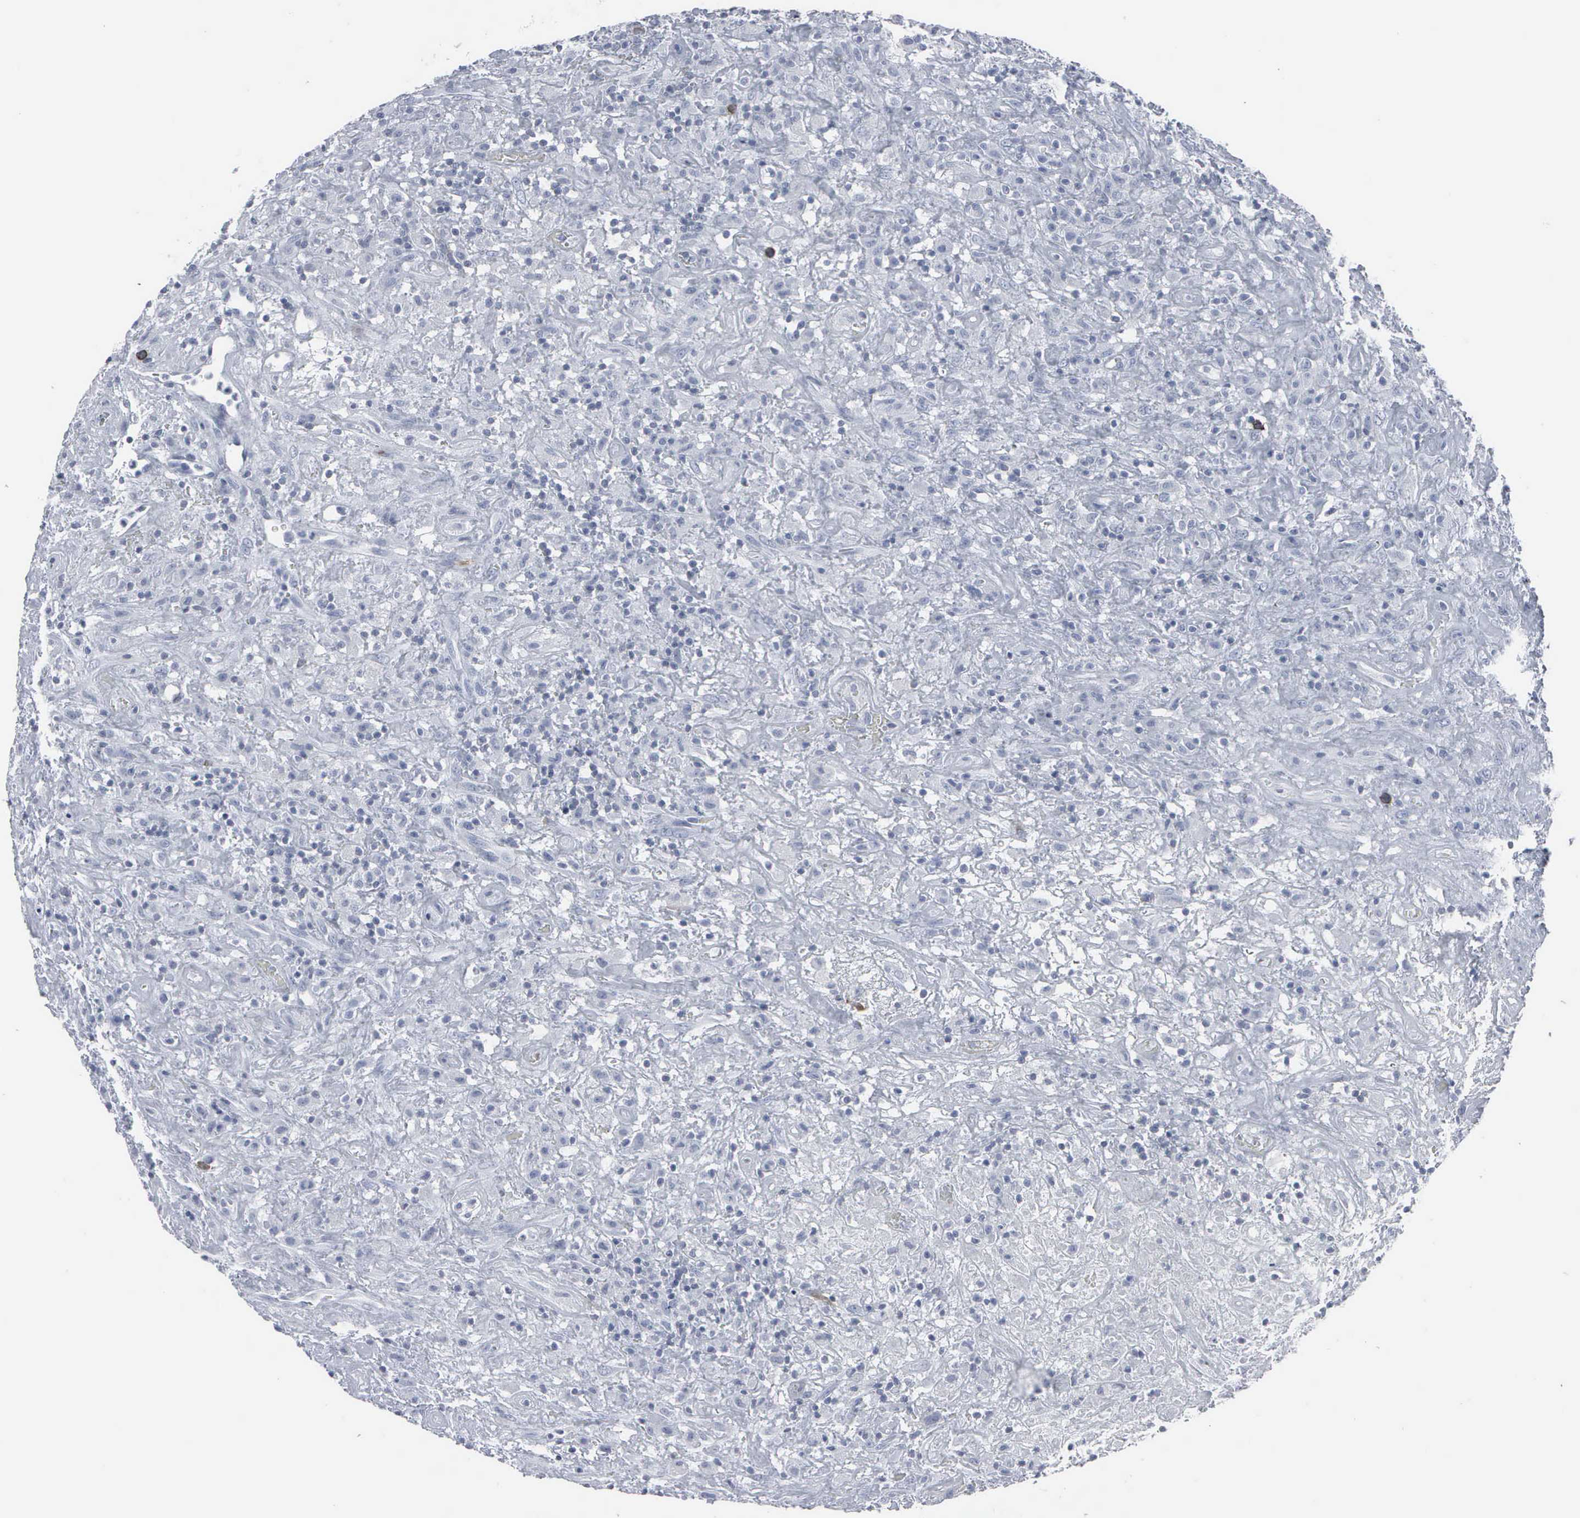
{"staining": {"intensity": "negative", "quantity": "none", "location": "none"}, "tissue": "lymphoma", "cell_type": "Tumor cells", "image_type": "cancer", "snomed": [{"axis": "morphology", "description": "Hodgkin's disease, NOS"}, {"axis": "topography", "description": "Lymph node"}], "caption": "An immunohistochemistry (IHC) histopathology image of Hodgkin's disease is shown. There is no staining in tumor cells of Hodgkin's disease.", "gene": "CCNB1", "patient": {"sex": "male", "age": 46}}